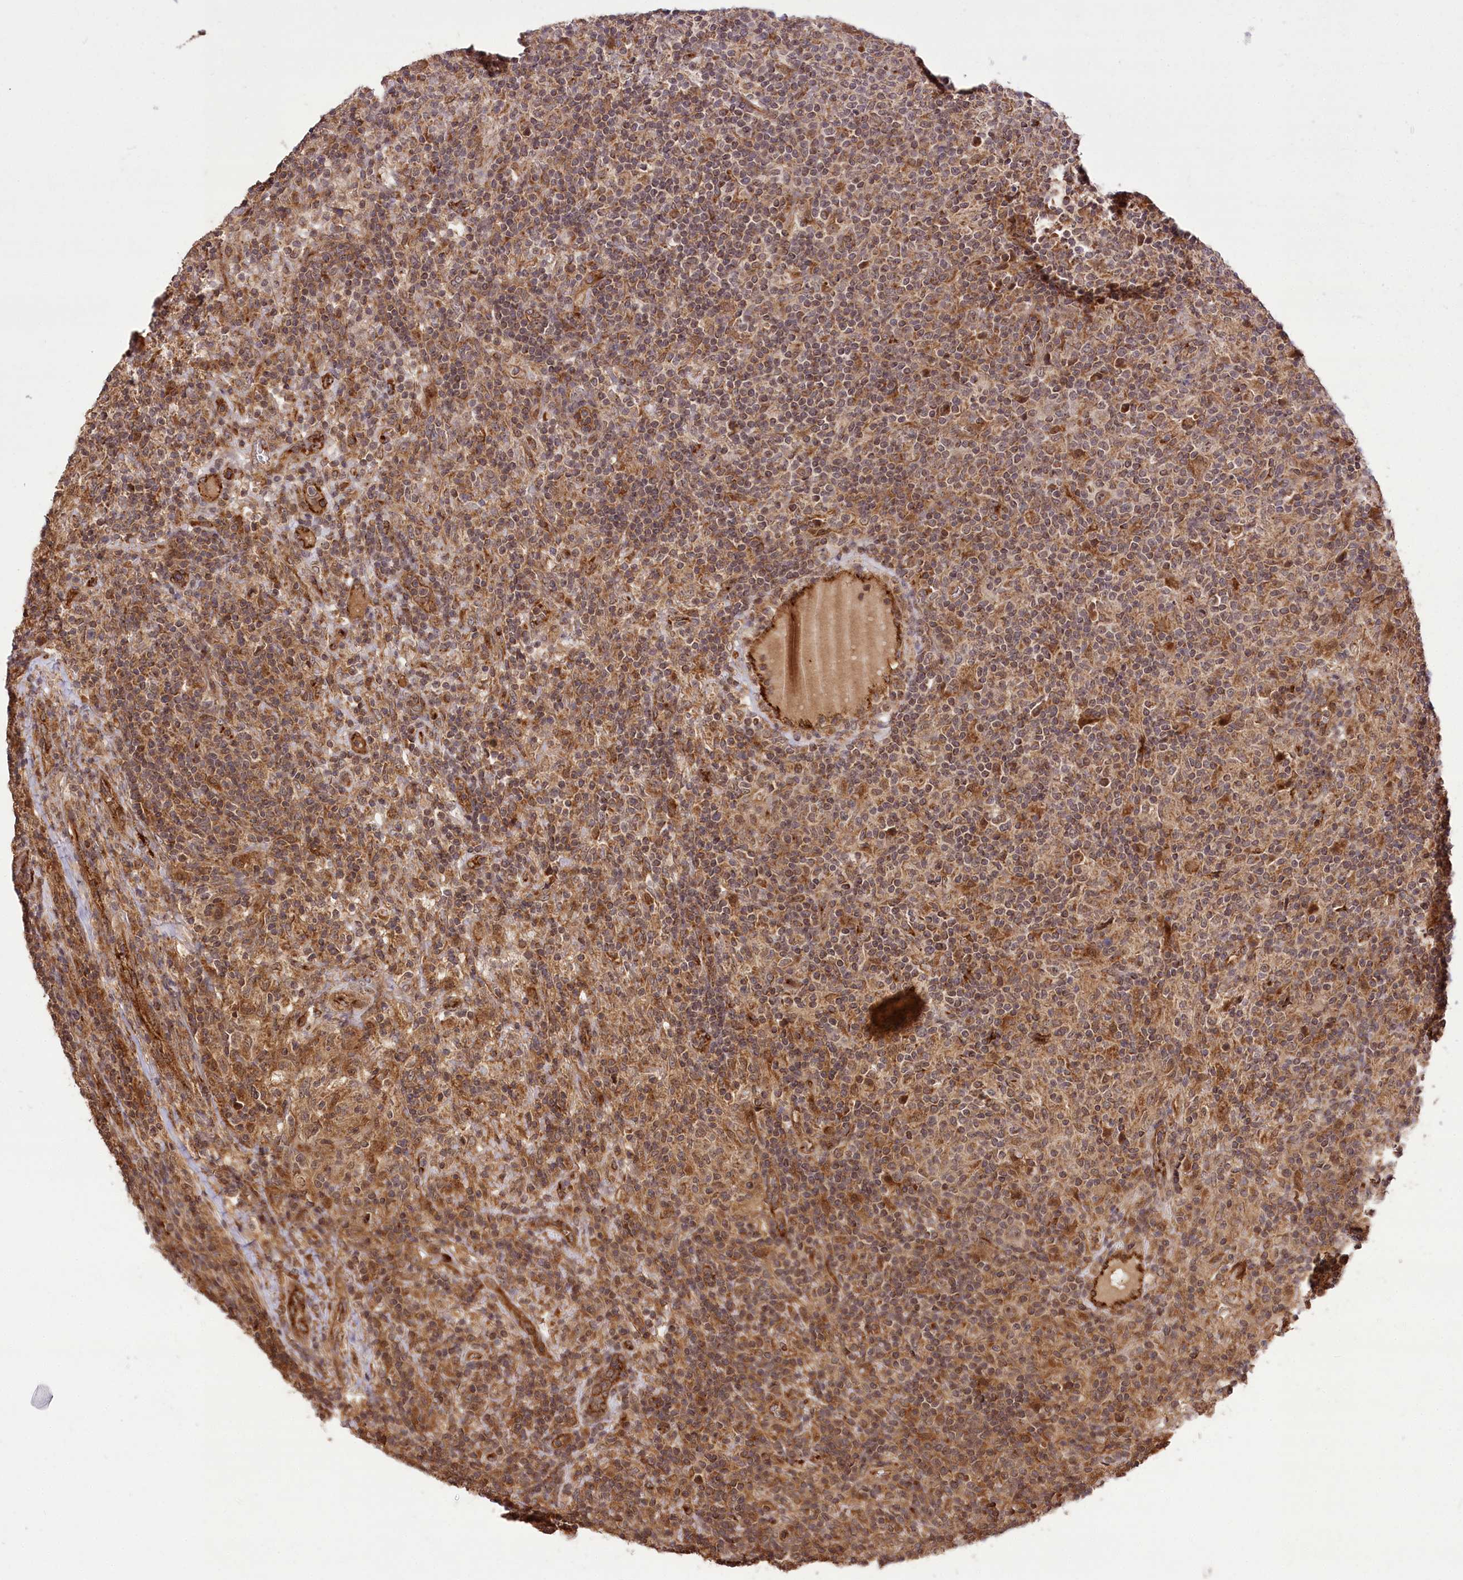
{"staining": {"intensity": "weak", "quantity": "25%-75%", "location": "cytoplasmic/membranous"}, "tissue": "lymphoma", "cell_type": "Tumor cells", "image_type": "cancer", "snomed": [{"axis": "morphology", "description": "Hodgkin's disease, NOS"}, {"axis": "topography", "description": "Lymph node"}], "caption": "Immunohistochemistry of Hodgkin's disease shows low levels of weak cytoplasmic/membranous positivity in approximately 25%-75% of tumor cells.", "gene": "CARD19", "patient": {"sex": "male", "age": 70}}